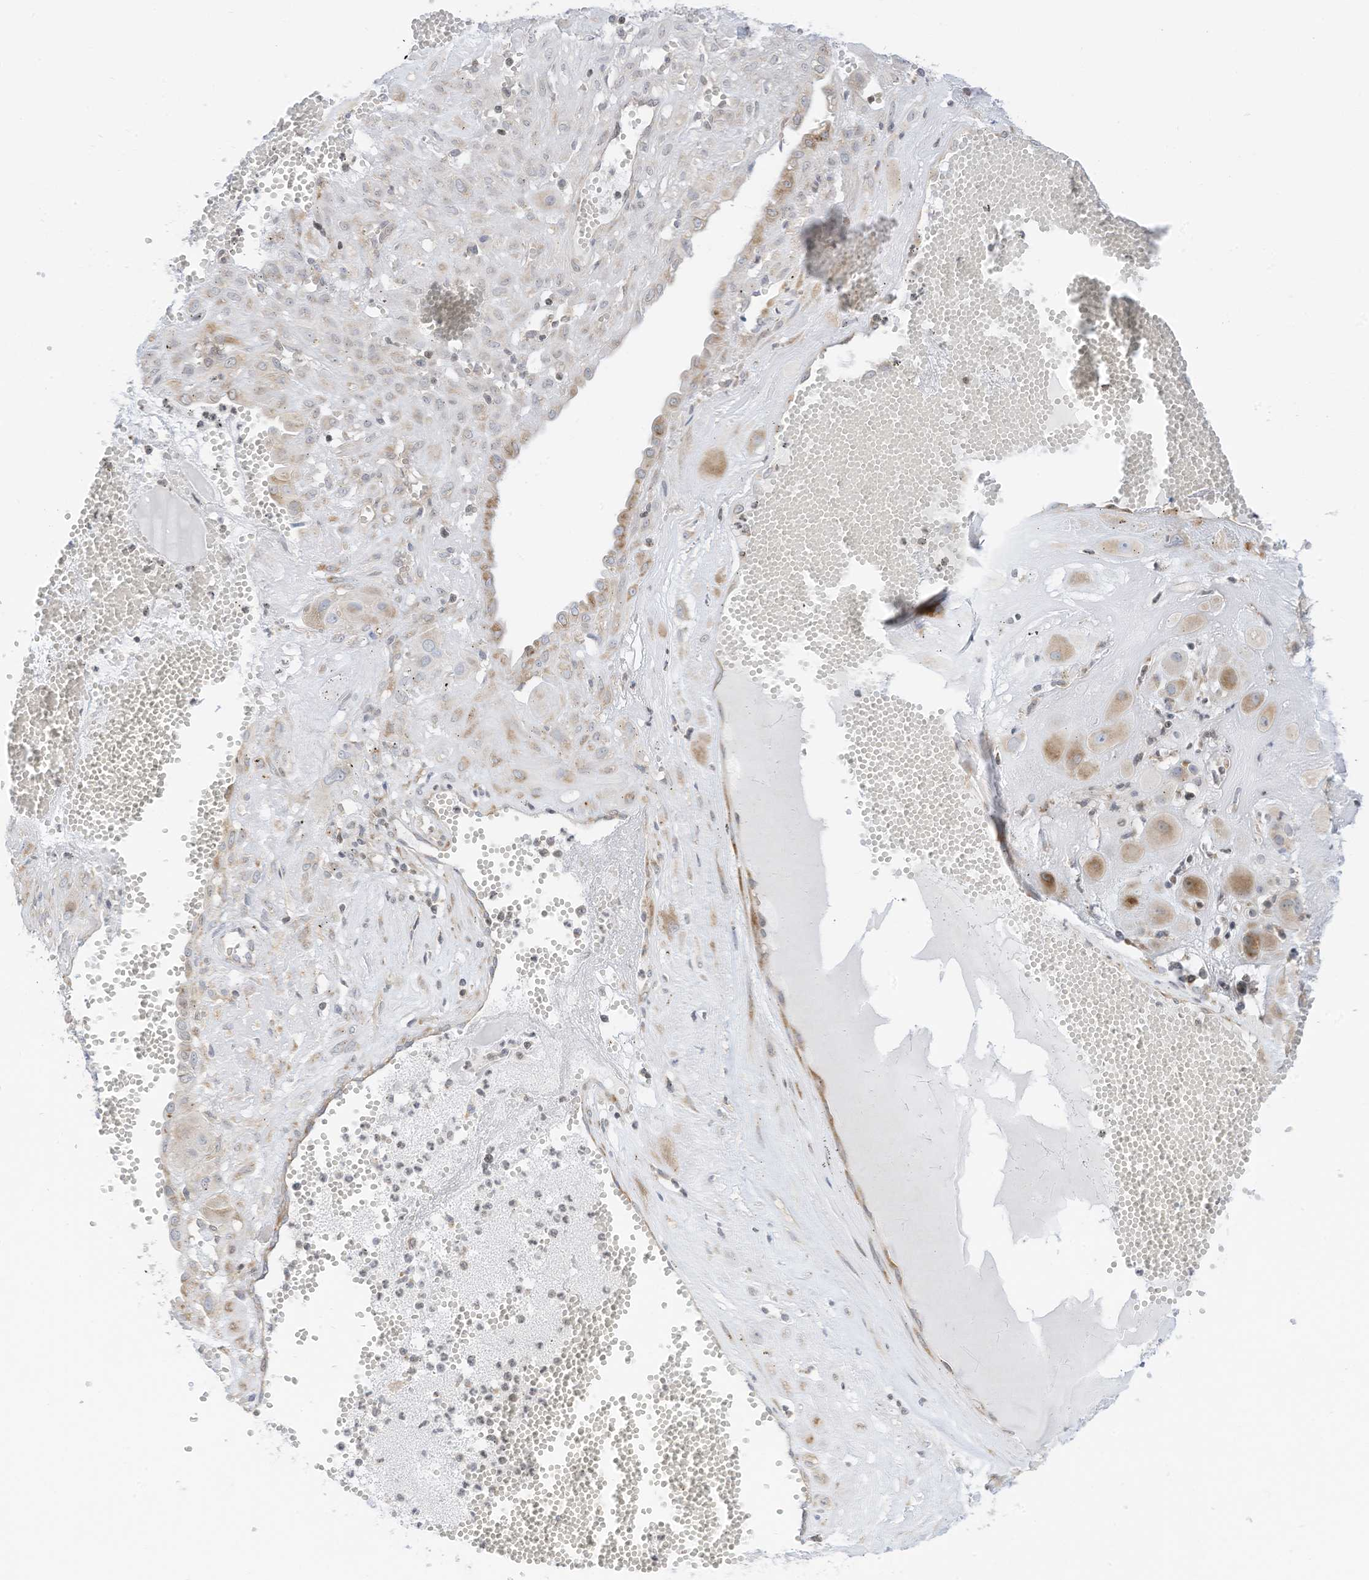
{"staining": {"intensity": "moderate", "quantity": "<25%", "location": "cytoplasmic/membranous"}, "tissue": "cervical cancer", "cell_type": "Tumor cells", "image_type": "cancer", "snomed": [{"axis": "morphology", "description": "Squamous cell carcinoma, NOS"}, {"axis": "topography", "description": "Cervix"}], "caption": "DAB (3,3'-diaminobenzidine) immunohistochemical staining of squamous cell carcinoma (cervical) shows moderate cytoplasmic/membranous protein staining in approximately <25% of tumor cells. (IHC, brightfield microscopy, high magnification).", "gene": "EDF1", "patient": {"sex": "female", "age": 34}}